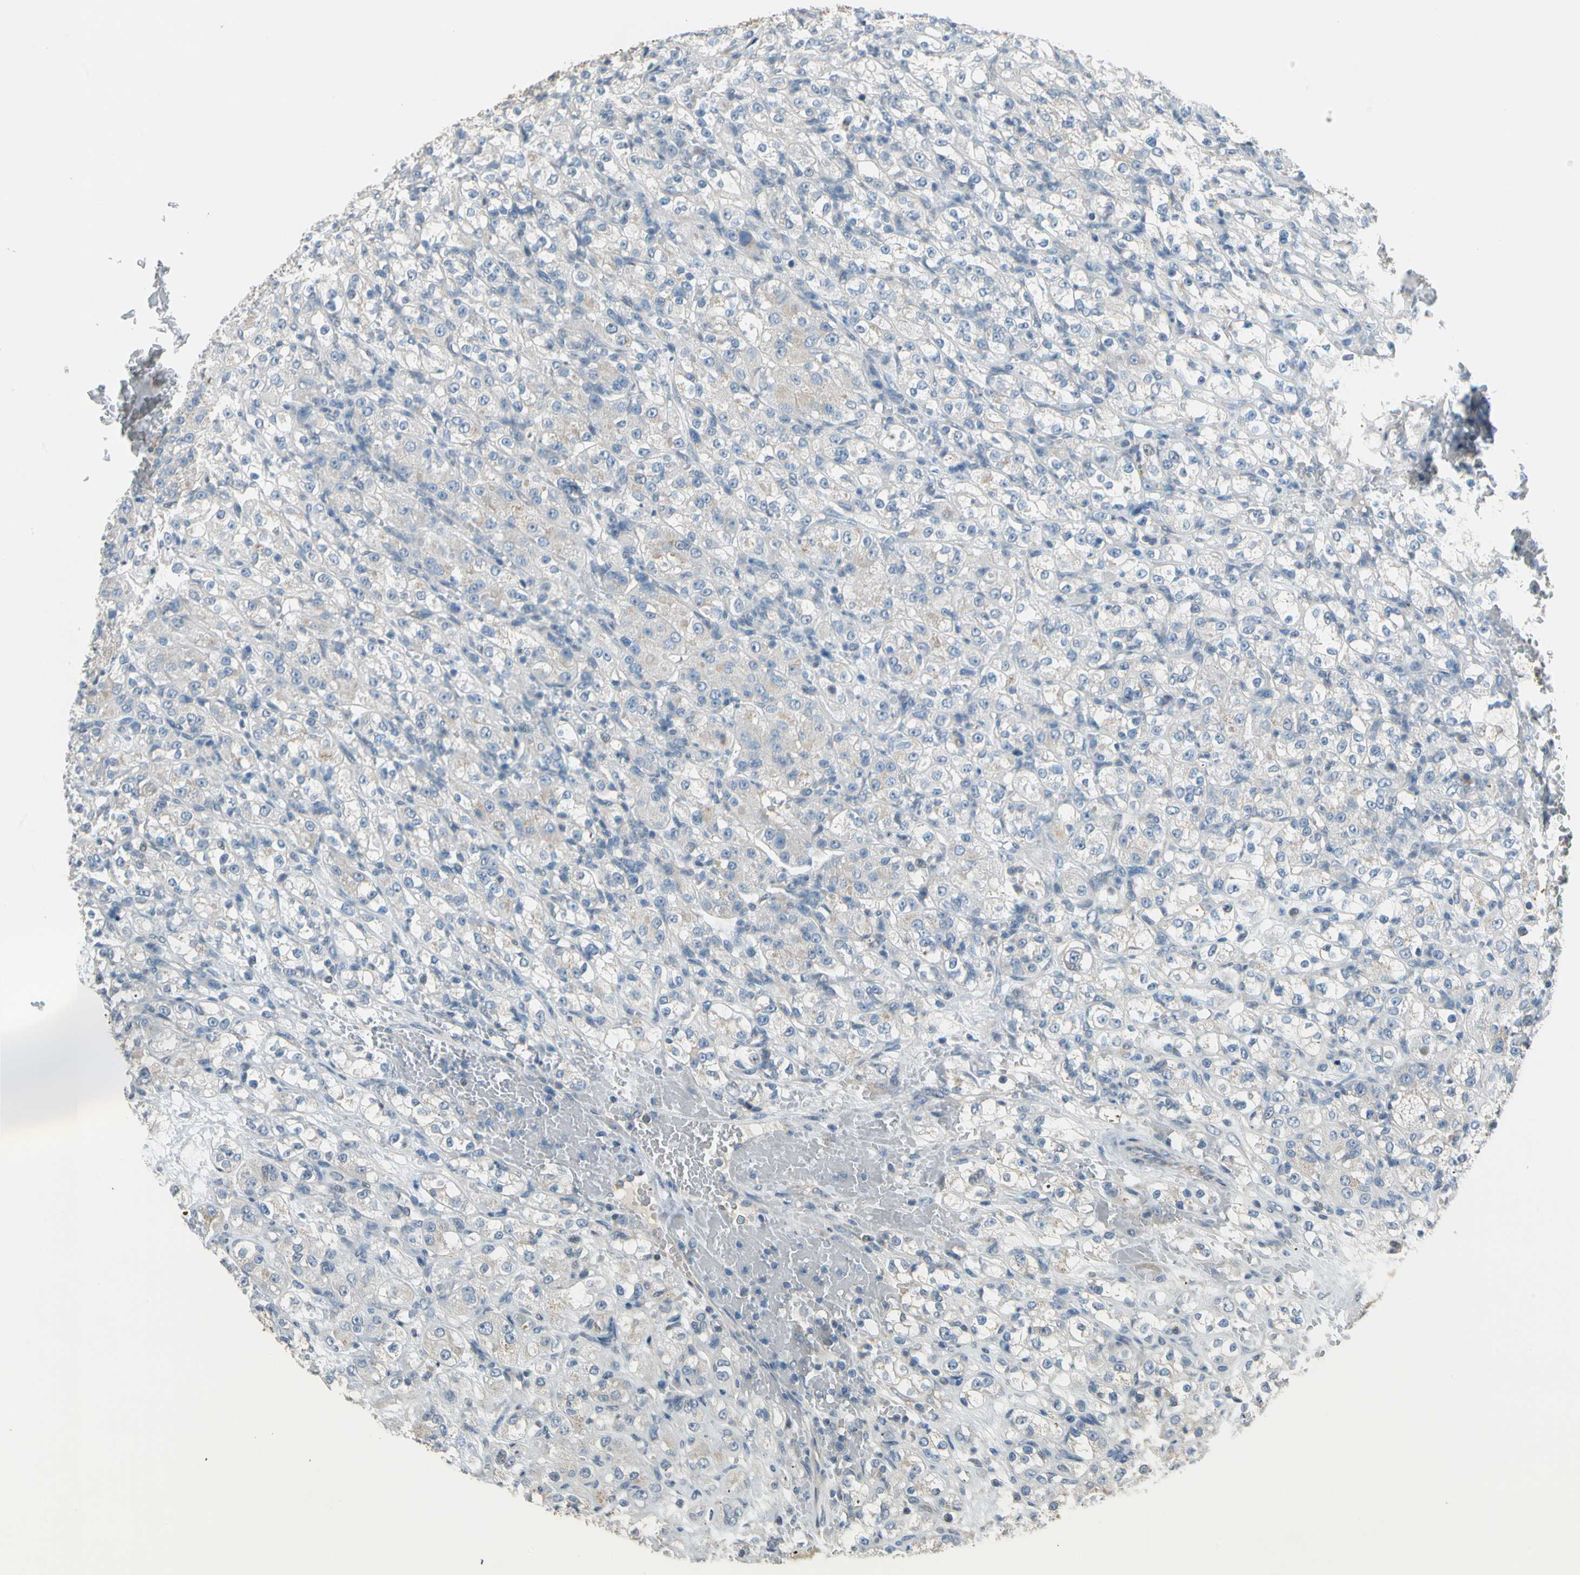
{"staining": {"intensity": "weak", "quantity": "<25%", "location": "cytoplasmic/membranous"}, "tissue": "renal cancer", "cell_type": "Tumor cells", "image_type": "cancer", "snomed": [{"axis": "morphology", "description": "Normal tissue, NOS"}, {"axis": "morphology", "description": "Adenocarcinoma, NOS"}, {"axis": "topography", "description": "Kidney"}], "caption": "Immunohistochemistry micrograph of renal adenocarcinoma stained for a protein (brown), which reveals no staining in tumor cells.", "gene": "STK40", "patient": {"sex": "male", "age": 61}}